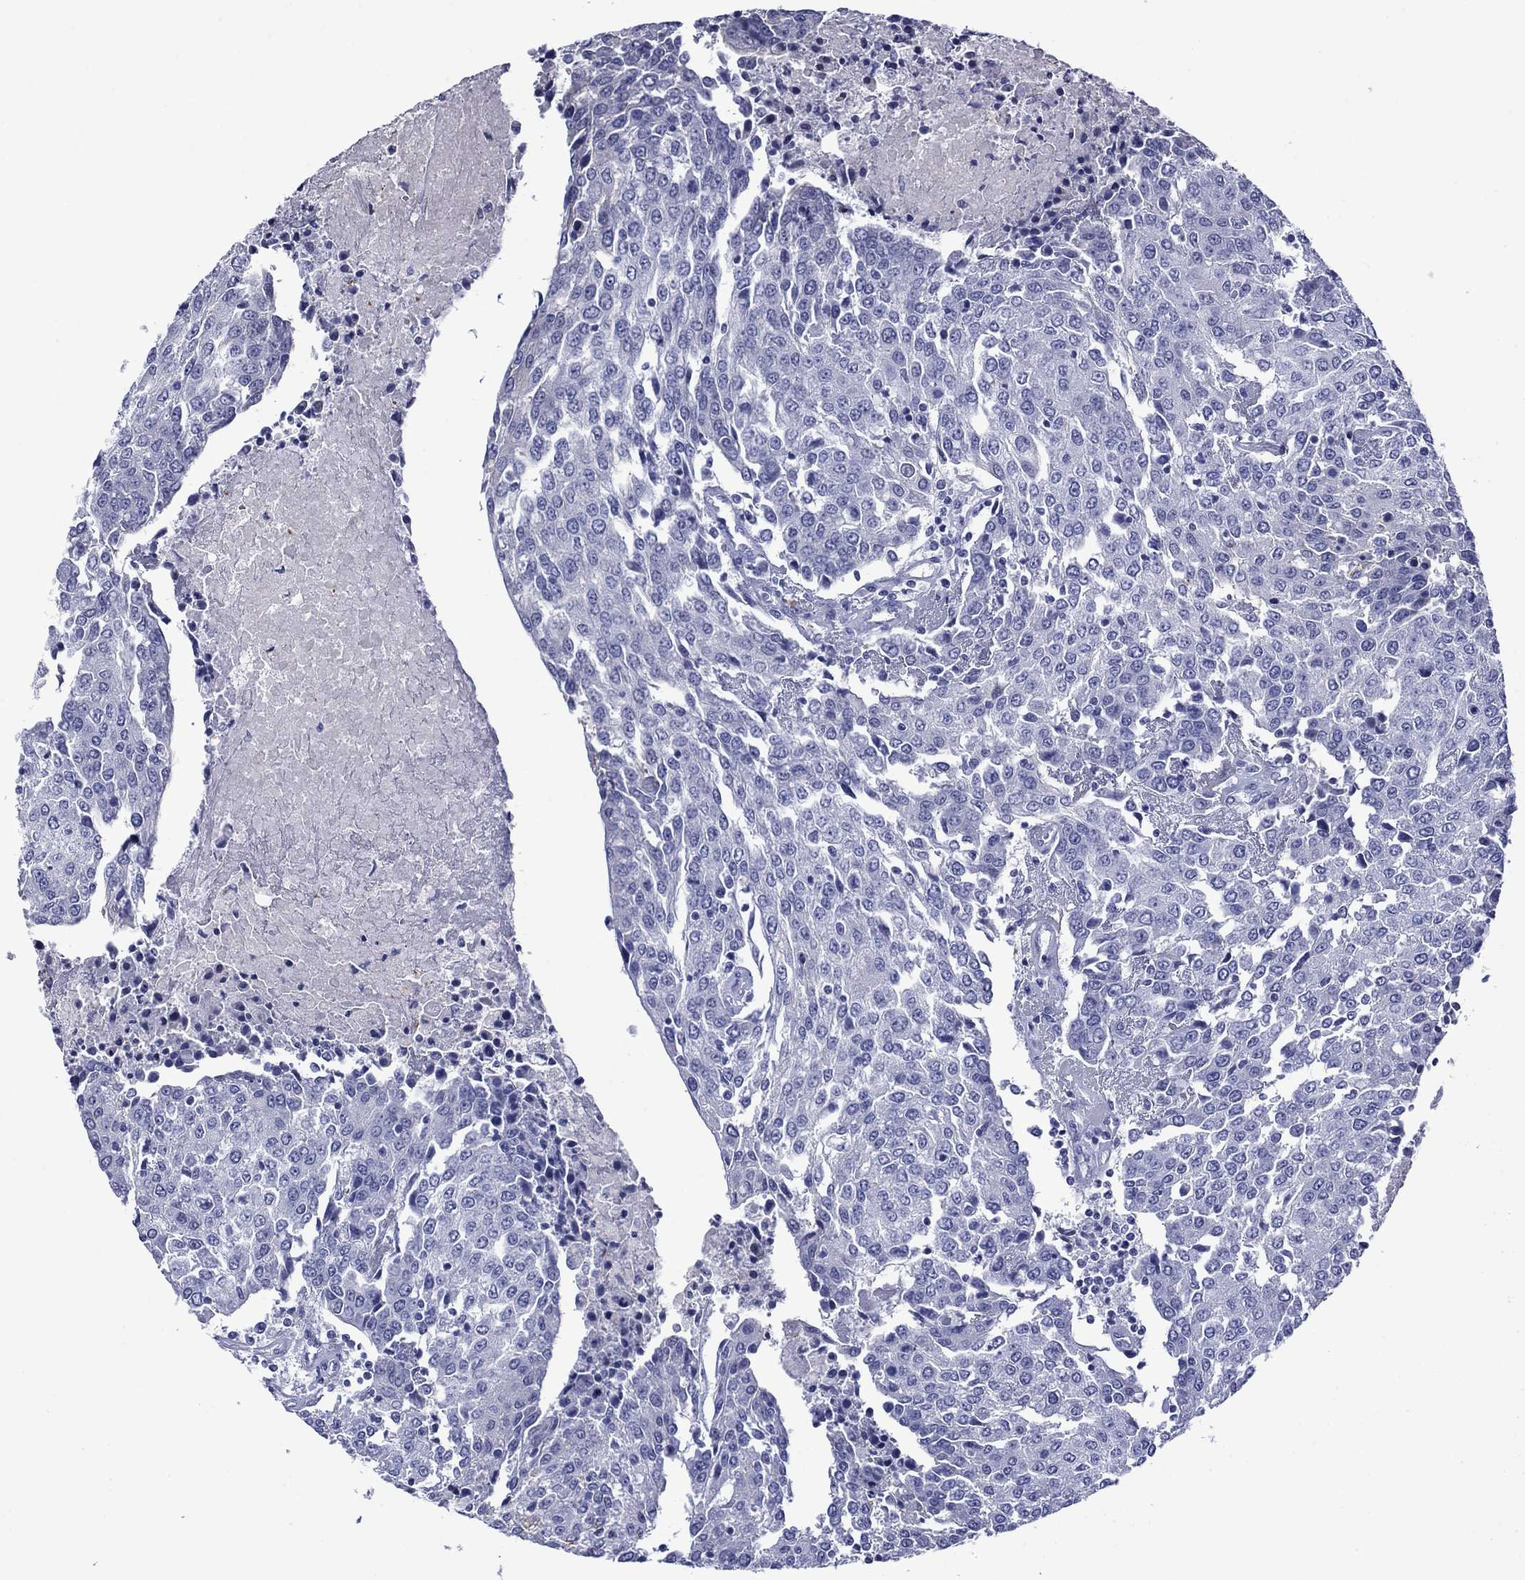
{"staining": {"intensity": "negative", "quantity": "none", "location": "none"}, "tissue": "urothelial cancer", "cell_type": "Tumor cells", "image_type": "cancer", "snomed": [{"axis": "morphology", "description": "Urothelial carcinoma, High grade"}, {"axis": "topography", "description": "Urinary bladder"}], "caption": "Immunohistochemical staining of human urothelial carcinoma (high-grade) displays no significant expression in tumor cells. (Stains: DAB immunohistochemistry (IHC) with hematoxylin counter stain, Microscopy: brightfield microscopy at high magnification).", "gene": "APOA2", "patient": {"sex": "female", "age": 85}}